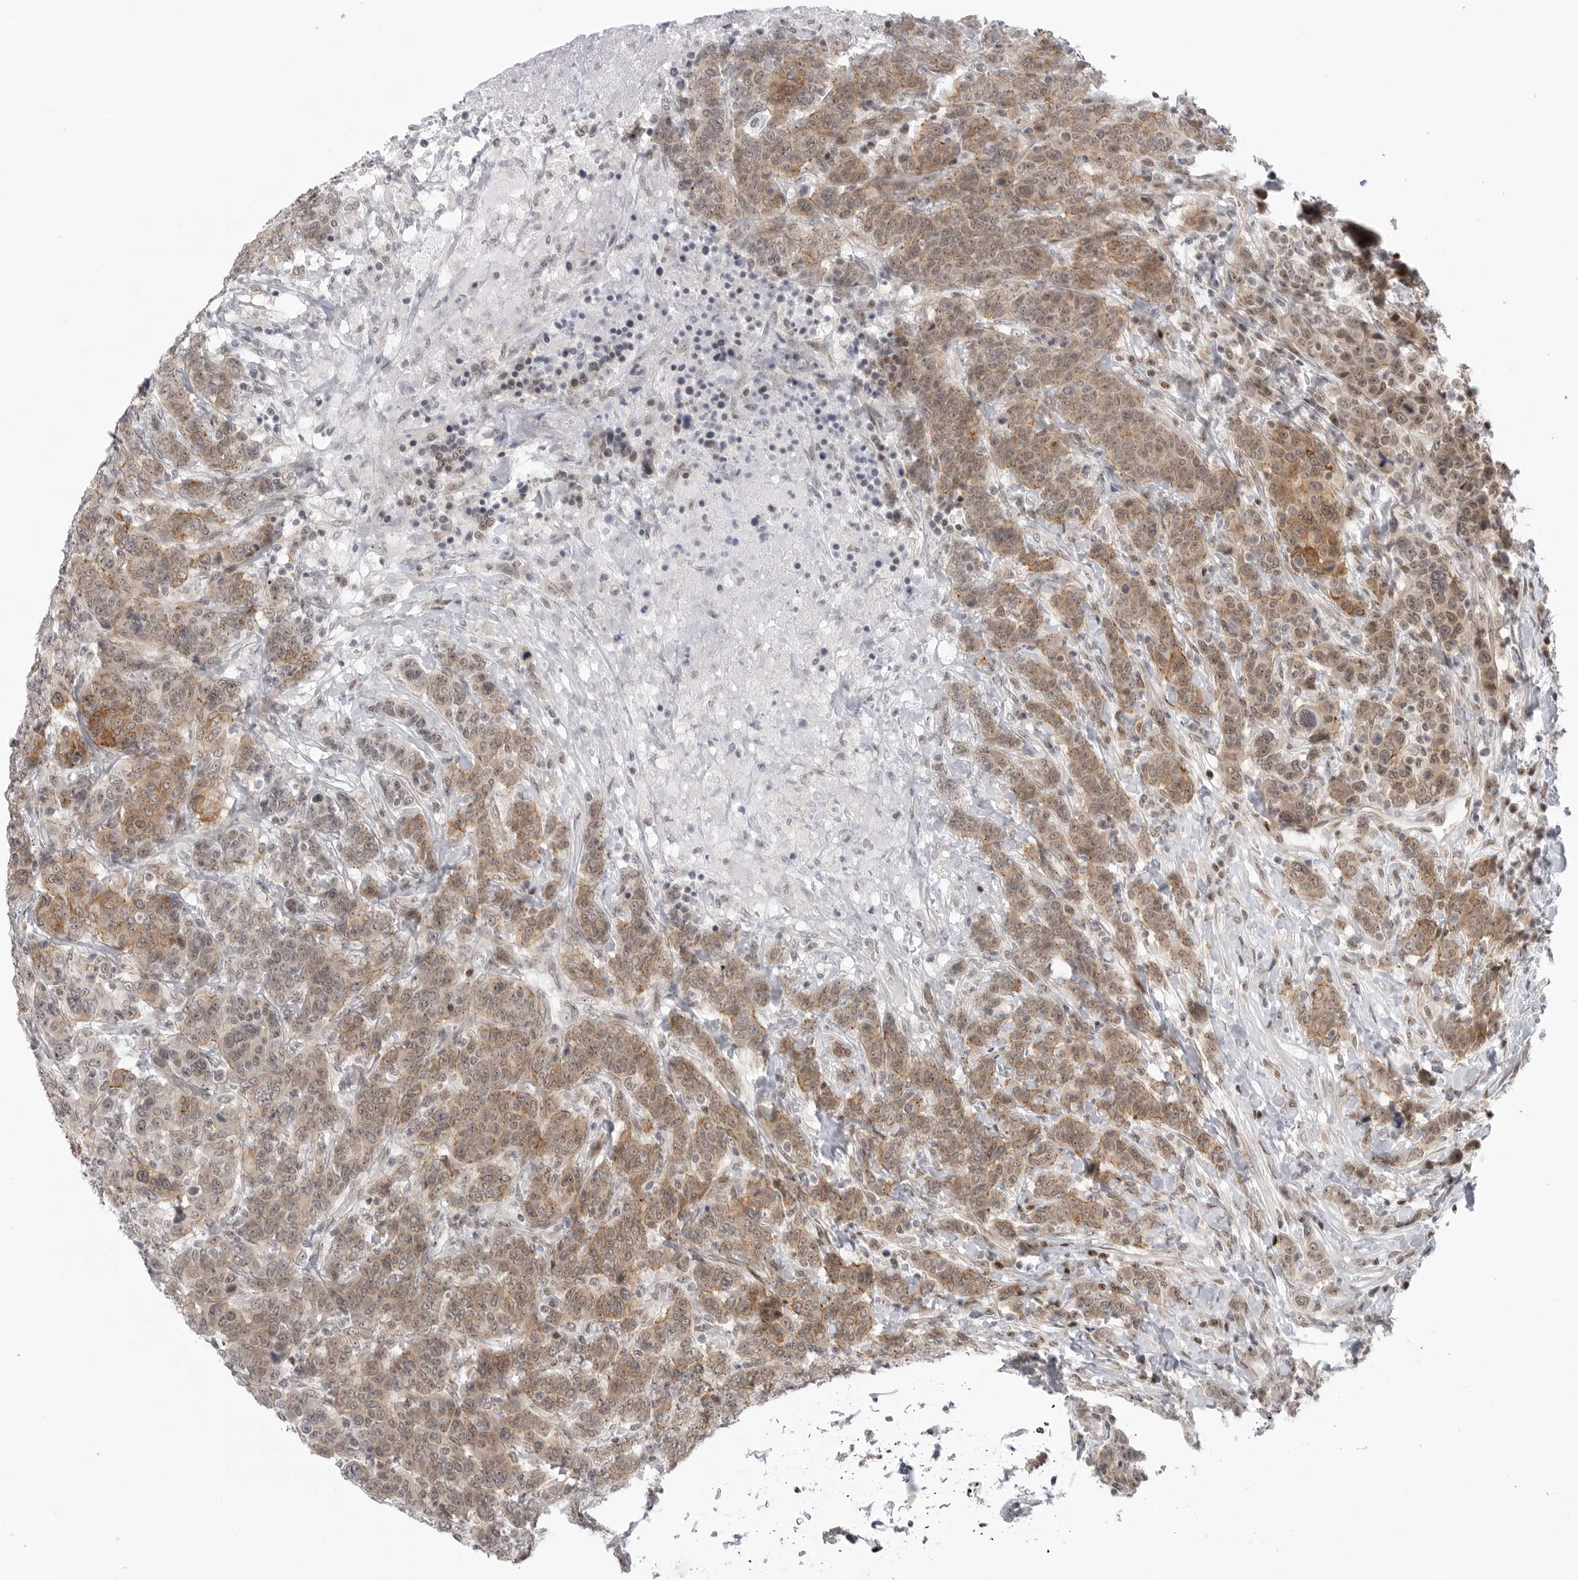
{"staining": {"intensity": "moderate", "quantity": ">75%", "location": "cytoplasmic/membranous,nuclear"}, "tissue": "breast cancer", "cell_type": "Tumor cells", "image_type": "cancer", "snomed": [{"axis": "morphology", "description": "Duct carcinoma"}, {"axis": "topography", "description": "Breast"}], "caption": "Immunohistochemical staining of human breast cancer (infiltrating ductal carcinoma) demonstrates medium levels of moderate cytoplasmic/membranous and nuclear staining in approximately >75% of tumor cells.", "gene": "CEP295NL", "patient": {"sex": "female", "age": 37}}